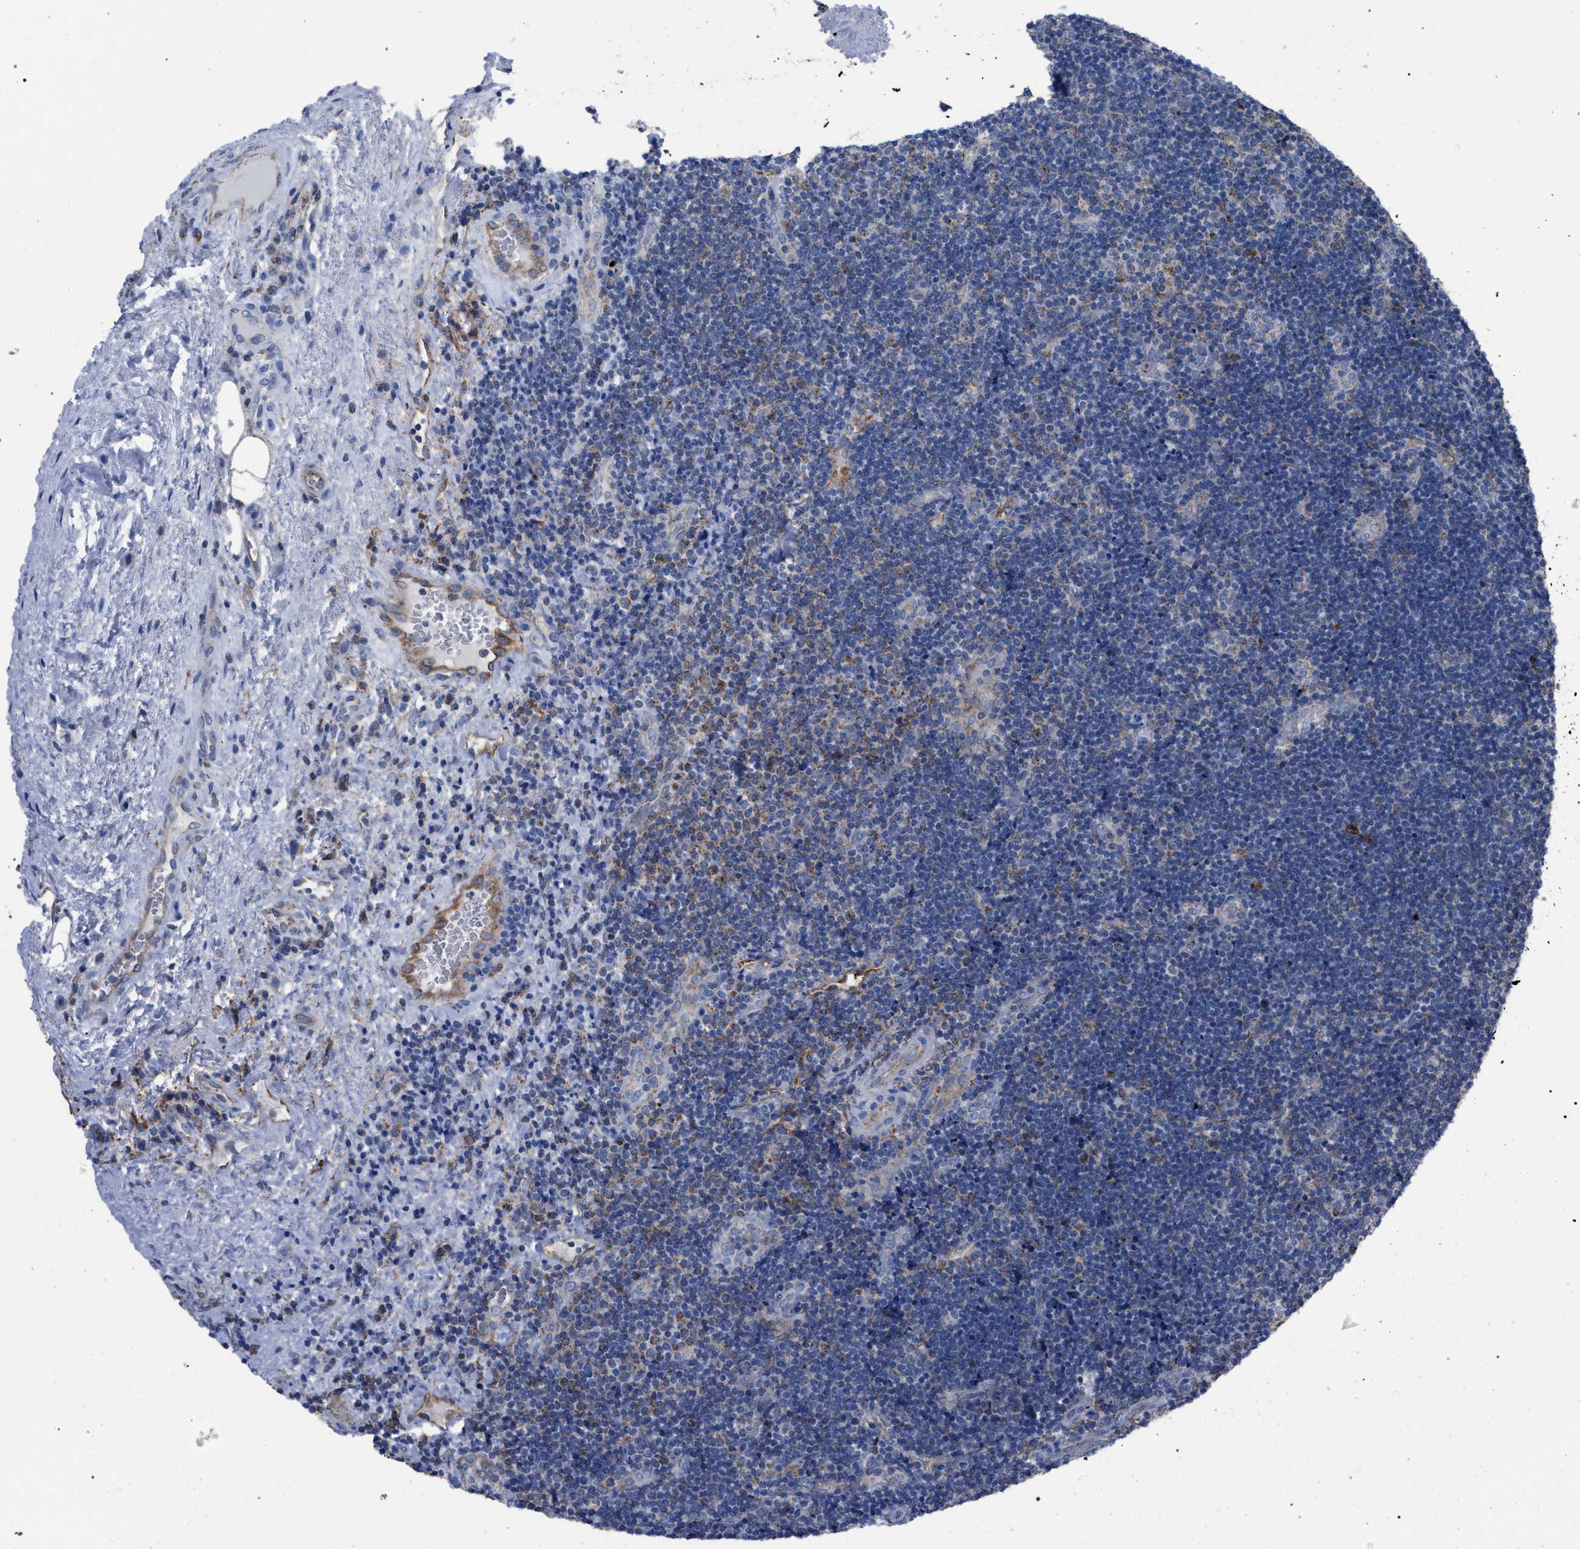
{"staining": {"intensity": "negative", "quantity": "none", "location": "none"}, "tissue": "lymphoma", "cell_type": "Tumor cells", "image_type": "cancer", "snomed": [{"axis": "morphology", "description": "Malignant lymphoma, non-Hodgkin's type, High grade"}, {"axis": "topography", "description": "Tonsil"}], "caption": "Lymphoma stained for a protein using immunohistochemistry reveals no positivity tumor cells.", "gene": "HSD17B4", "patient": {"sex": "female", "age": 36}}